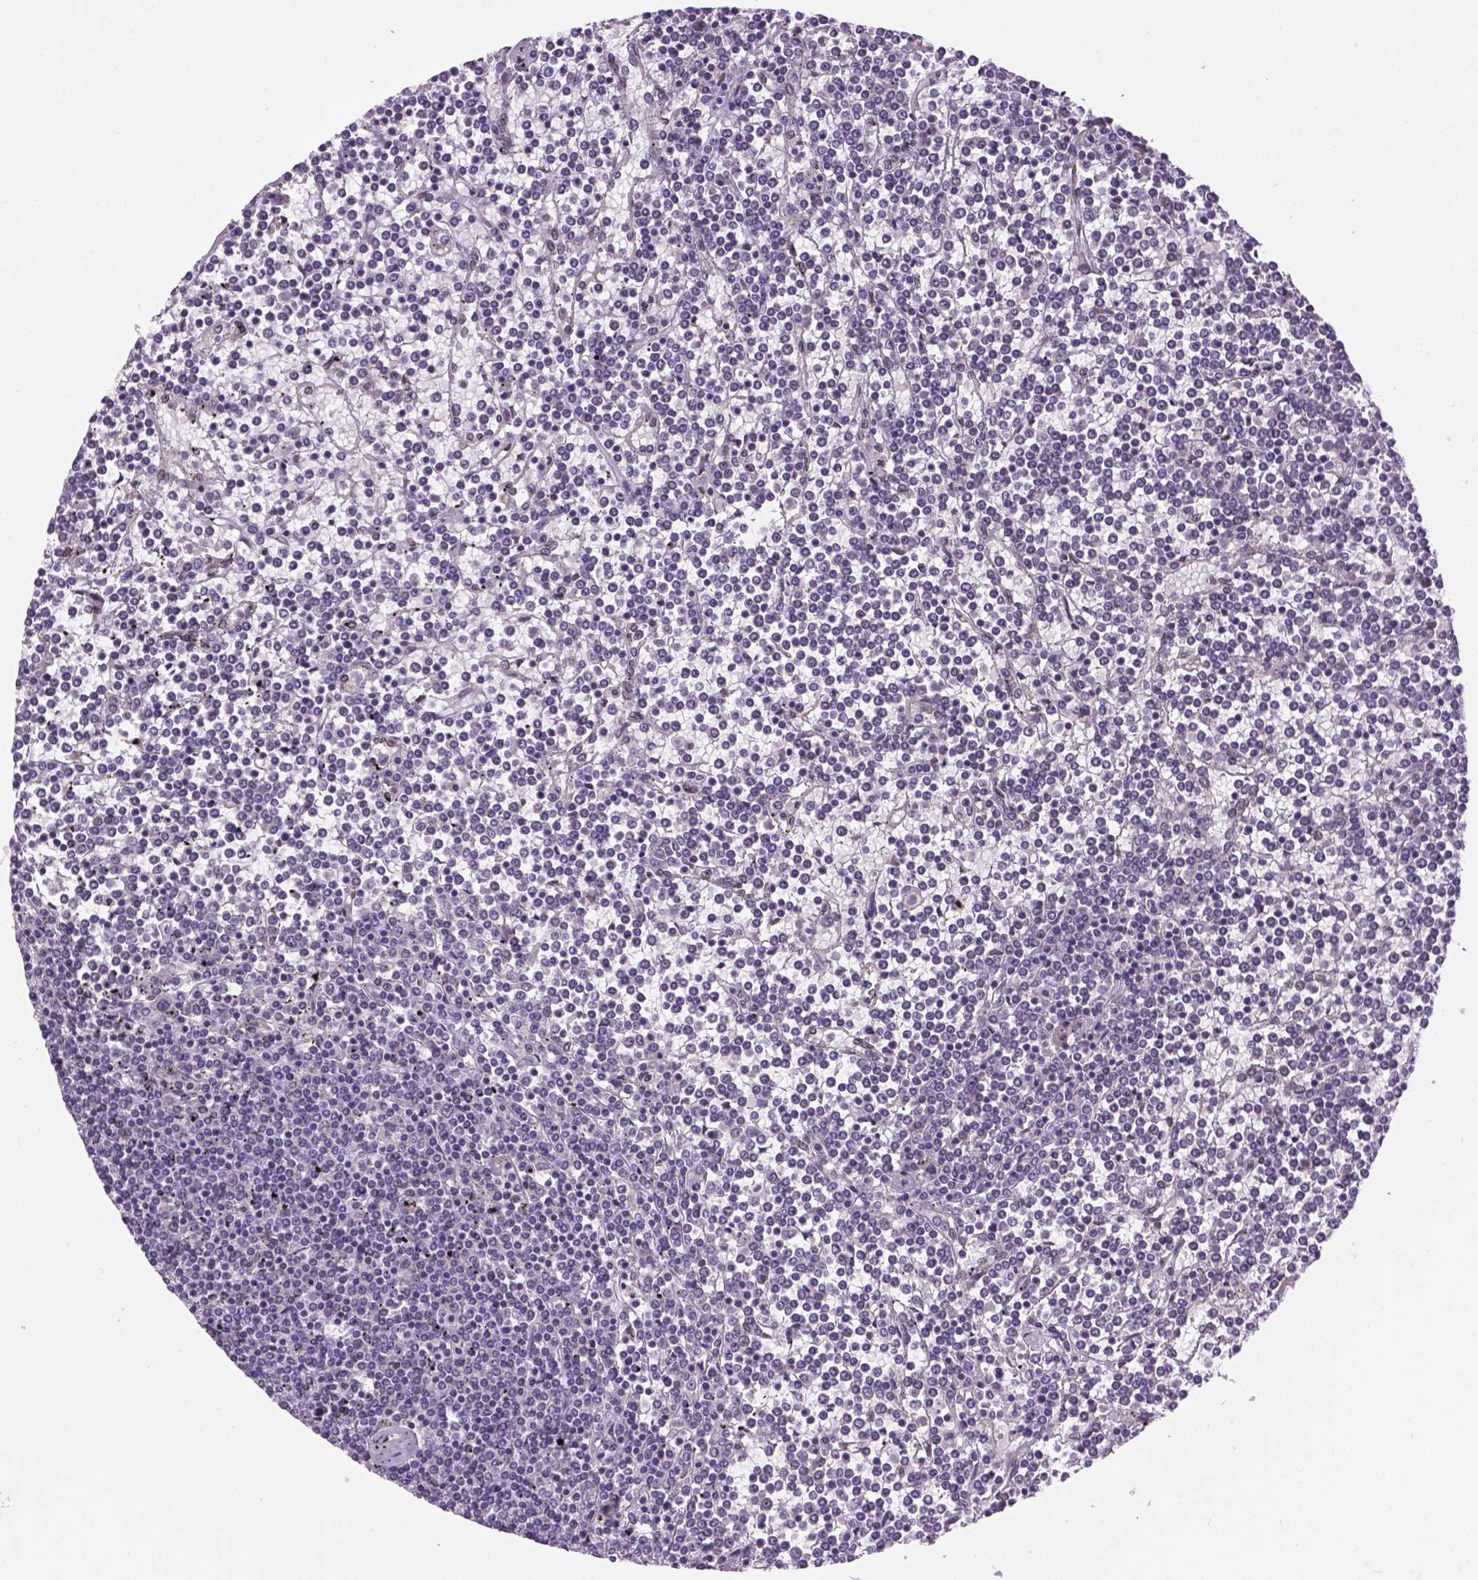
{"staining": {"intensity": "negative", "quantity": "none", "location": "none"}, "tissue": "lymphoma", "cell_type": "Tumor cells", "image_type": "cancer", "snomed": [{"axis": "morphology", "description": "Malignant lymphoma, non-Hodgkin's type, Low grade"}, {"axis": "topography", "description": "Spleen"}], "caption": "A high-resolution micrograph shows immunohistochemistry (IHC) staining of malignant lymphoma, non-Hodgkin's type (low-grade), which demonstrates no significant positivity in tumor cells. (Brightfield microscopy of DAB (3,3'-diaminobenzidine) IHC at high magnification).", "gene": "IRF6", "patient": {"sex": "female", "age": 19}}